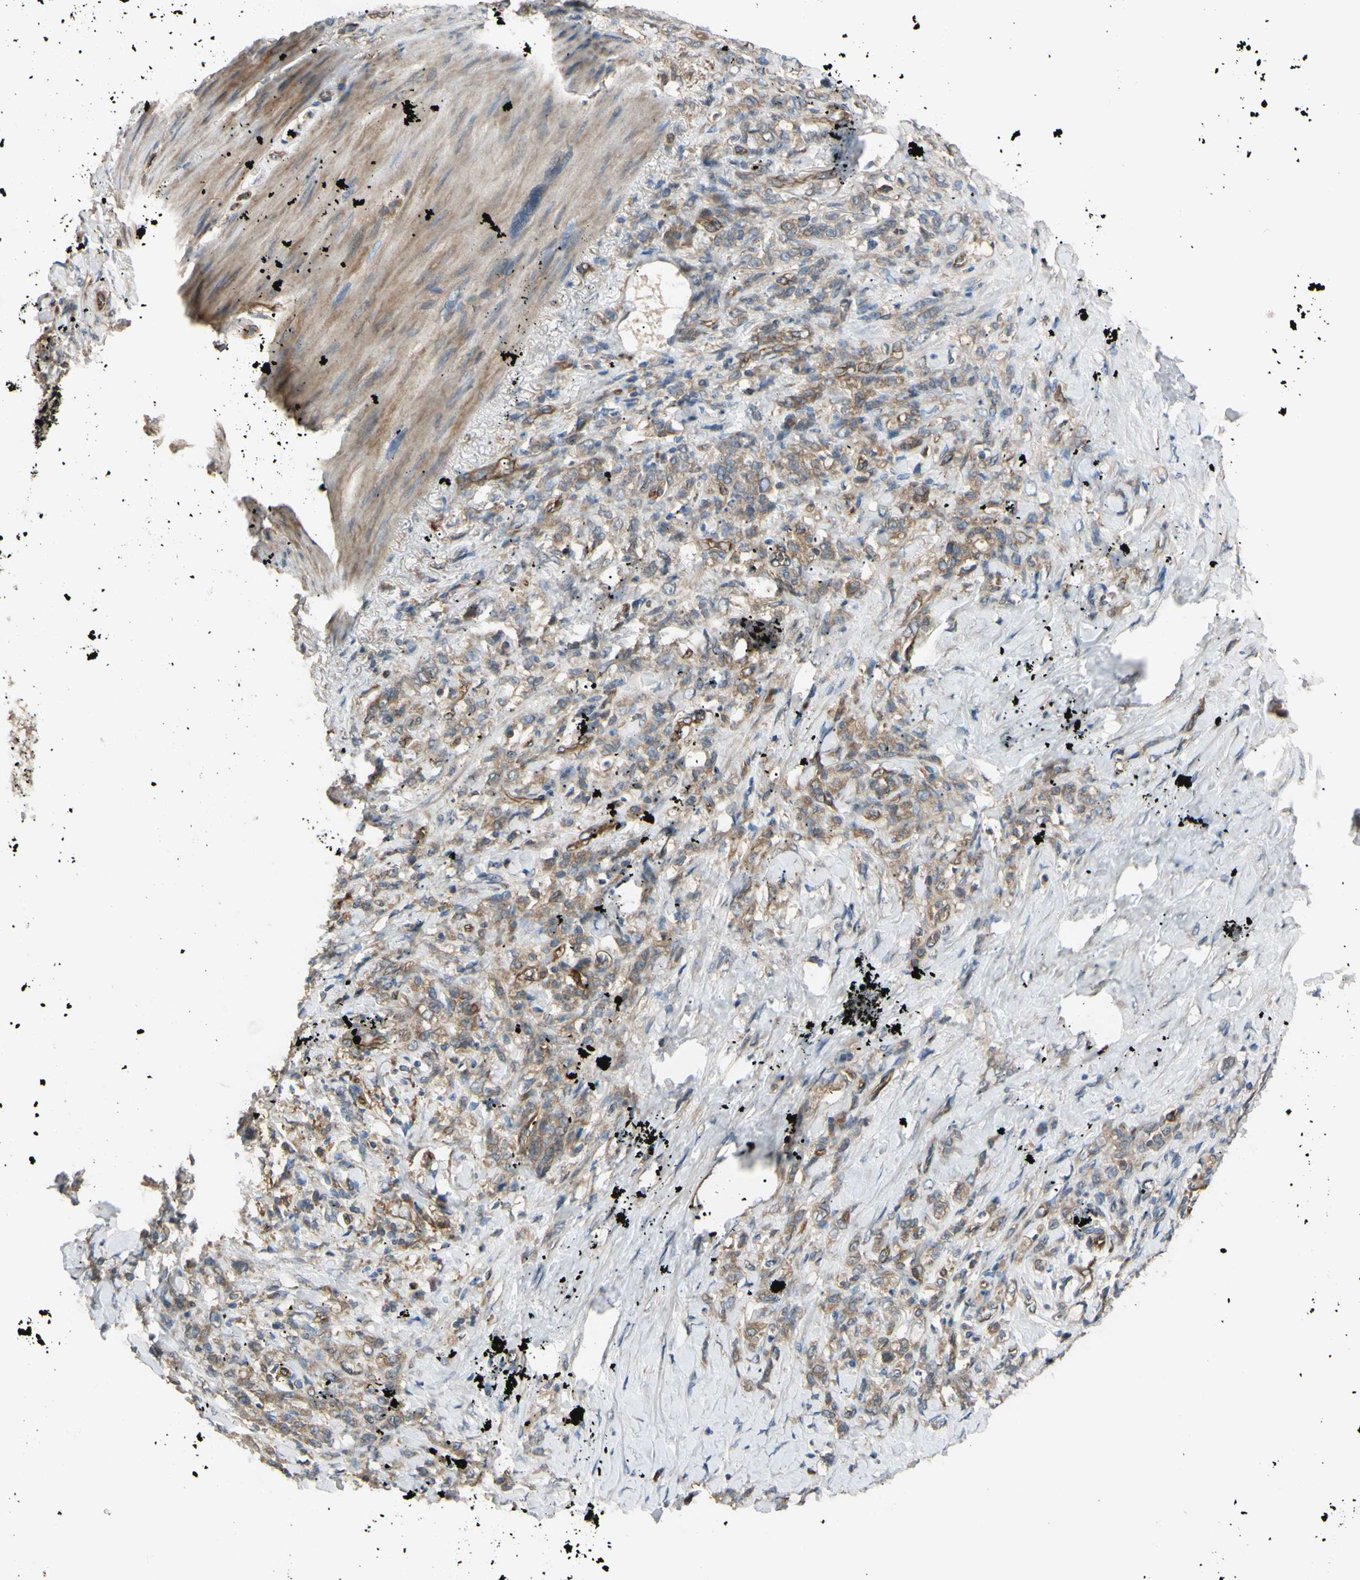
{"staining": {"intensity": "moderate", "quantity": ">75%", "location": "cytoplasmic/membranous"}, "tissue": "stomach cancer", "cell_type": "Tumor cells", "image_type": "cancer", "snomed": [{"axis": "morphology", "description": "Adenocarcinoma, NOS"}, {"axis": "topography", "description": "Stomach"}], "caption": "Stomach adenocarcinoma was stained to show a protein in brown. There is medium levels of moderate cytoplasmic/membranous positivity in about >75% of tumor cells.", "gene": "PTPN12", "patient": {"sex": "male", "age": 82}}